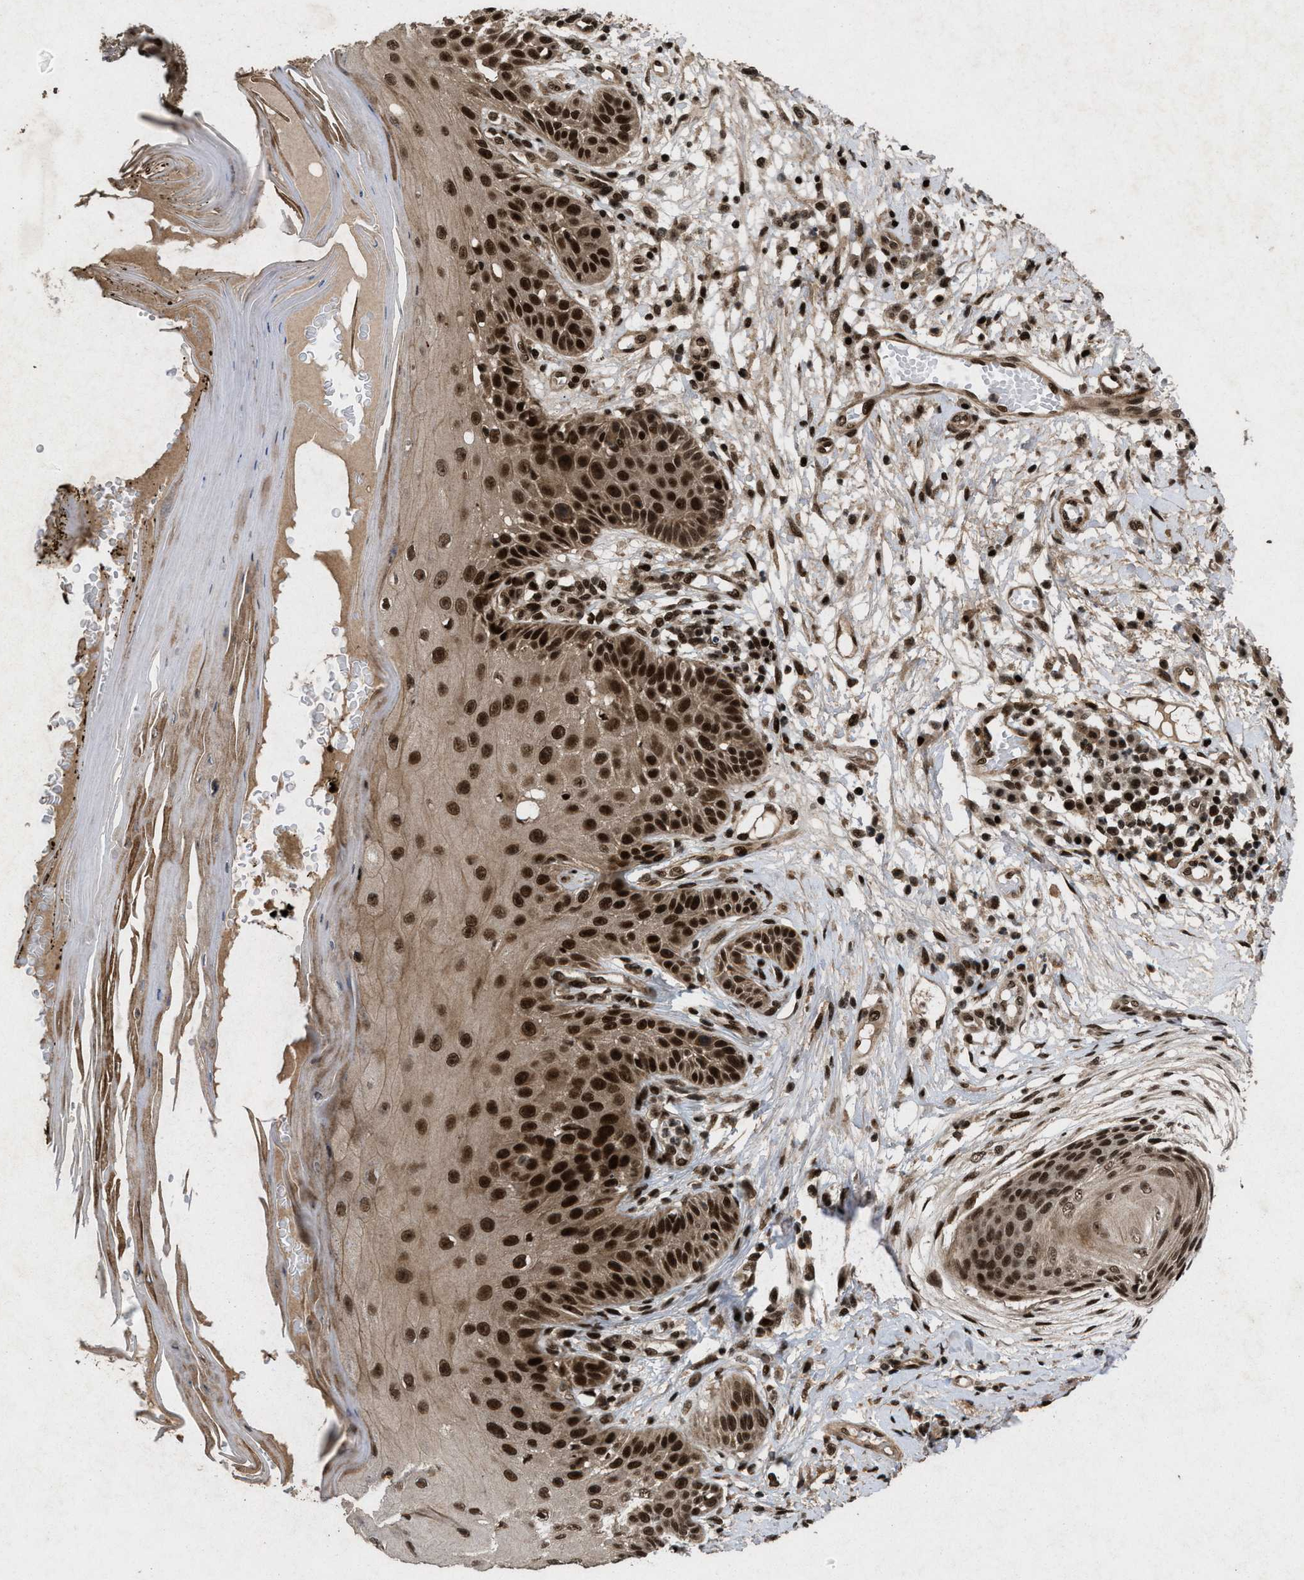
{"staining": {"intensity": "strong", "quantity": ">75%", "location": "nuclear"}, "tissue": "skin", "cell_type": "Fibroblasts", "image_type": "normal", "snomed": [{"axis": "morphology", "description": "Normal tissue, NOS"}, {"axis": "topography", "description": "Skin"}, {"axis": "topography", "description": "Peripheral nerve tissue"}], "caption": "A histopathology image of human skin stained for a protein exhibits strong nuclear brown staining in fibroblasts.", "gene": "WIZ", "patient": {"sex": "male", "age": 24}}